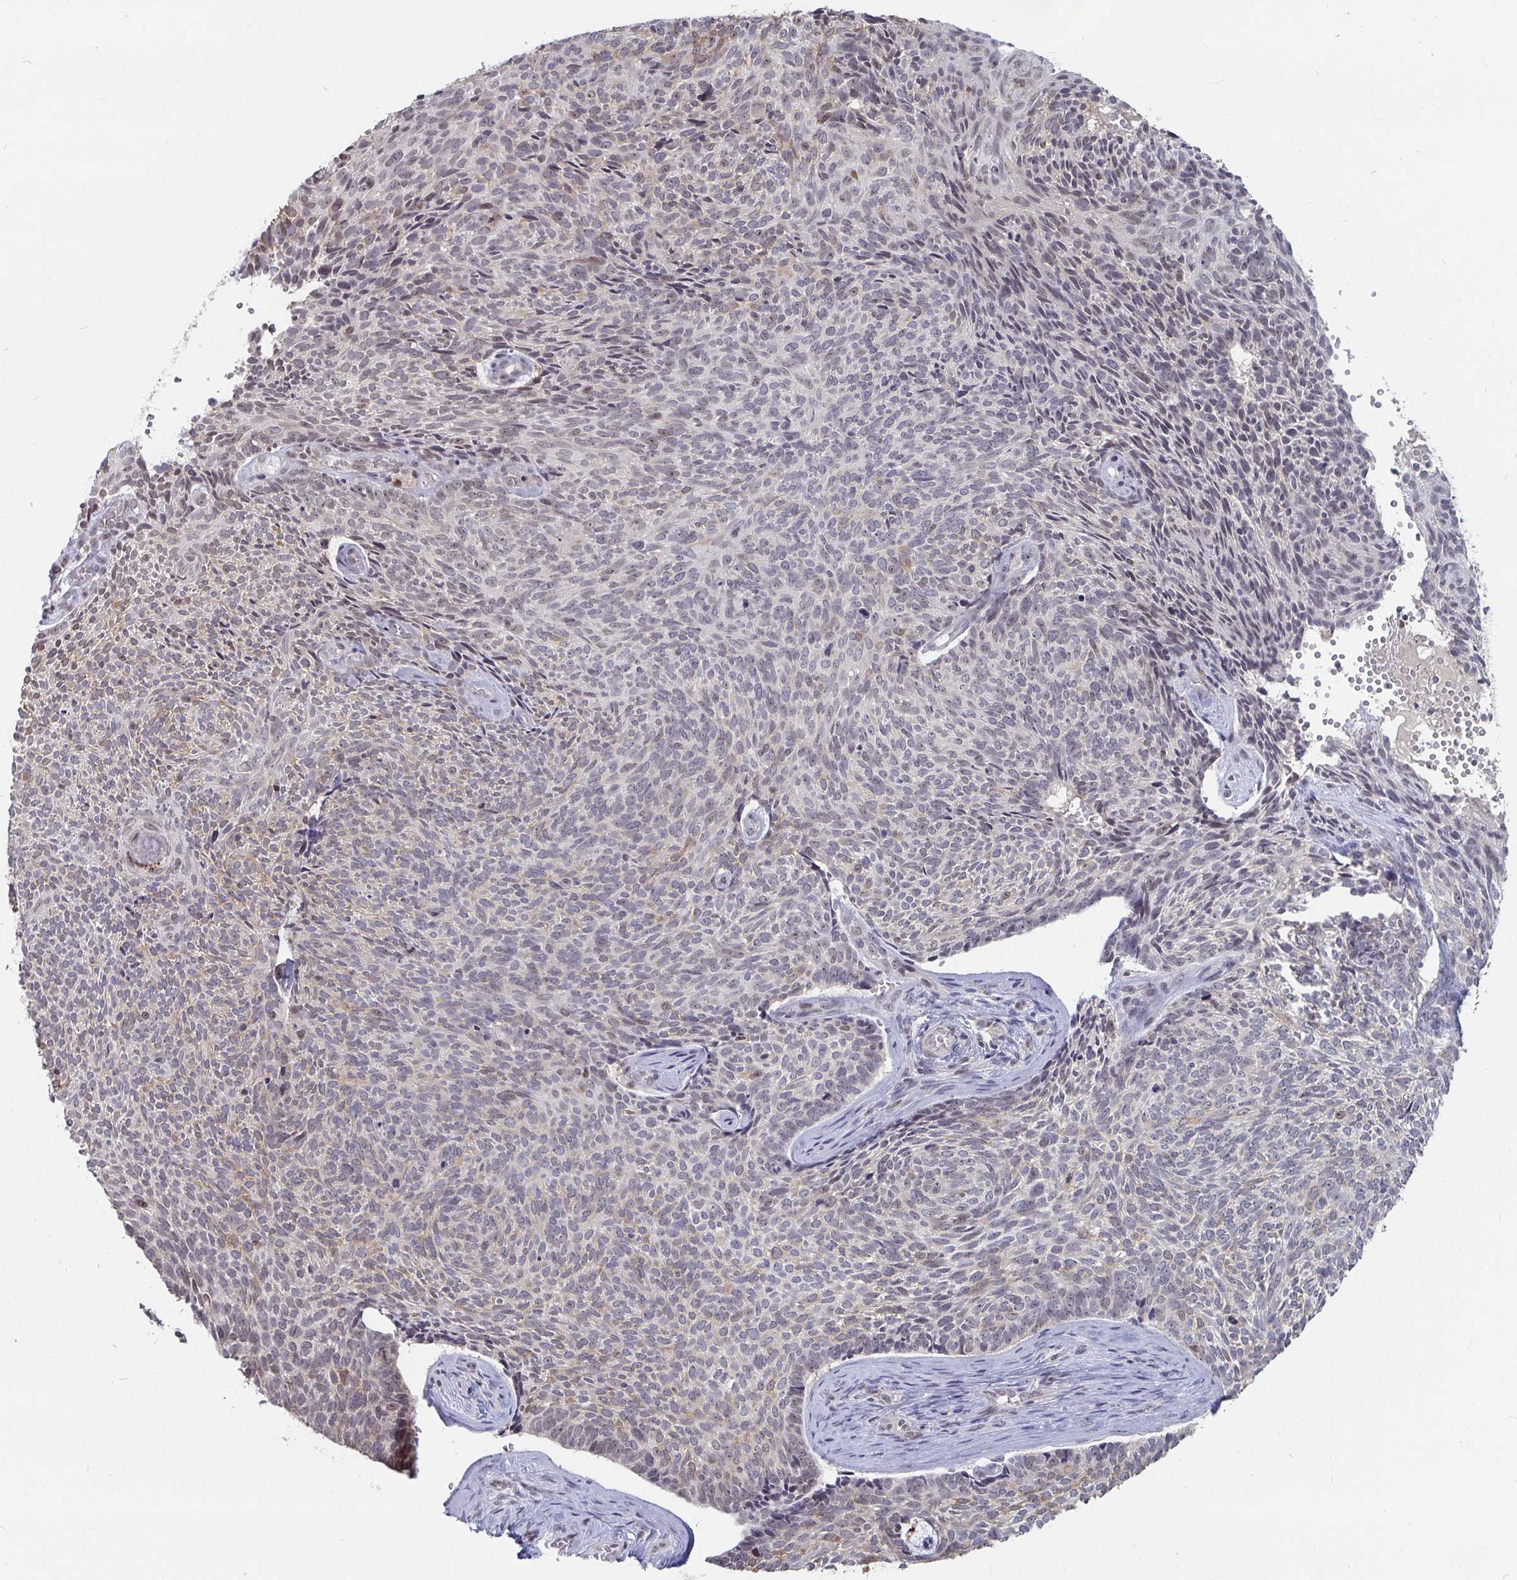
{"staining": {"intensity": "weak", "quantity": "25%-75%", "location": "cytoplasmic/membranous"}, "tissue": "skin cancer", "cell_type": "Tumor cells", "image_type": "cancer", "snomed": [{"axis": "morphology", "description": "Basal cell carcinoma"}, {"axis": "topography", "description": "Skin"}], "caption": "Protein staining of skin cancer (basal cell carcinoma) tissue shows weak cytoplasmic/membranous expression in about 25%-75% of tumor cells.", "gene": "TRIP12", "patient": {"sex": "female", "age": 80}}